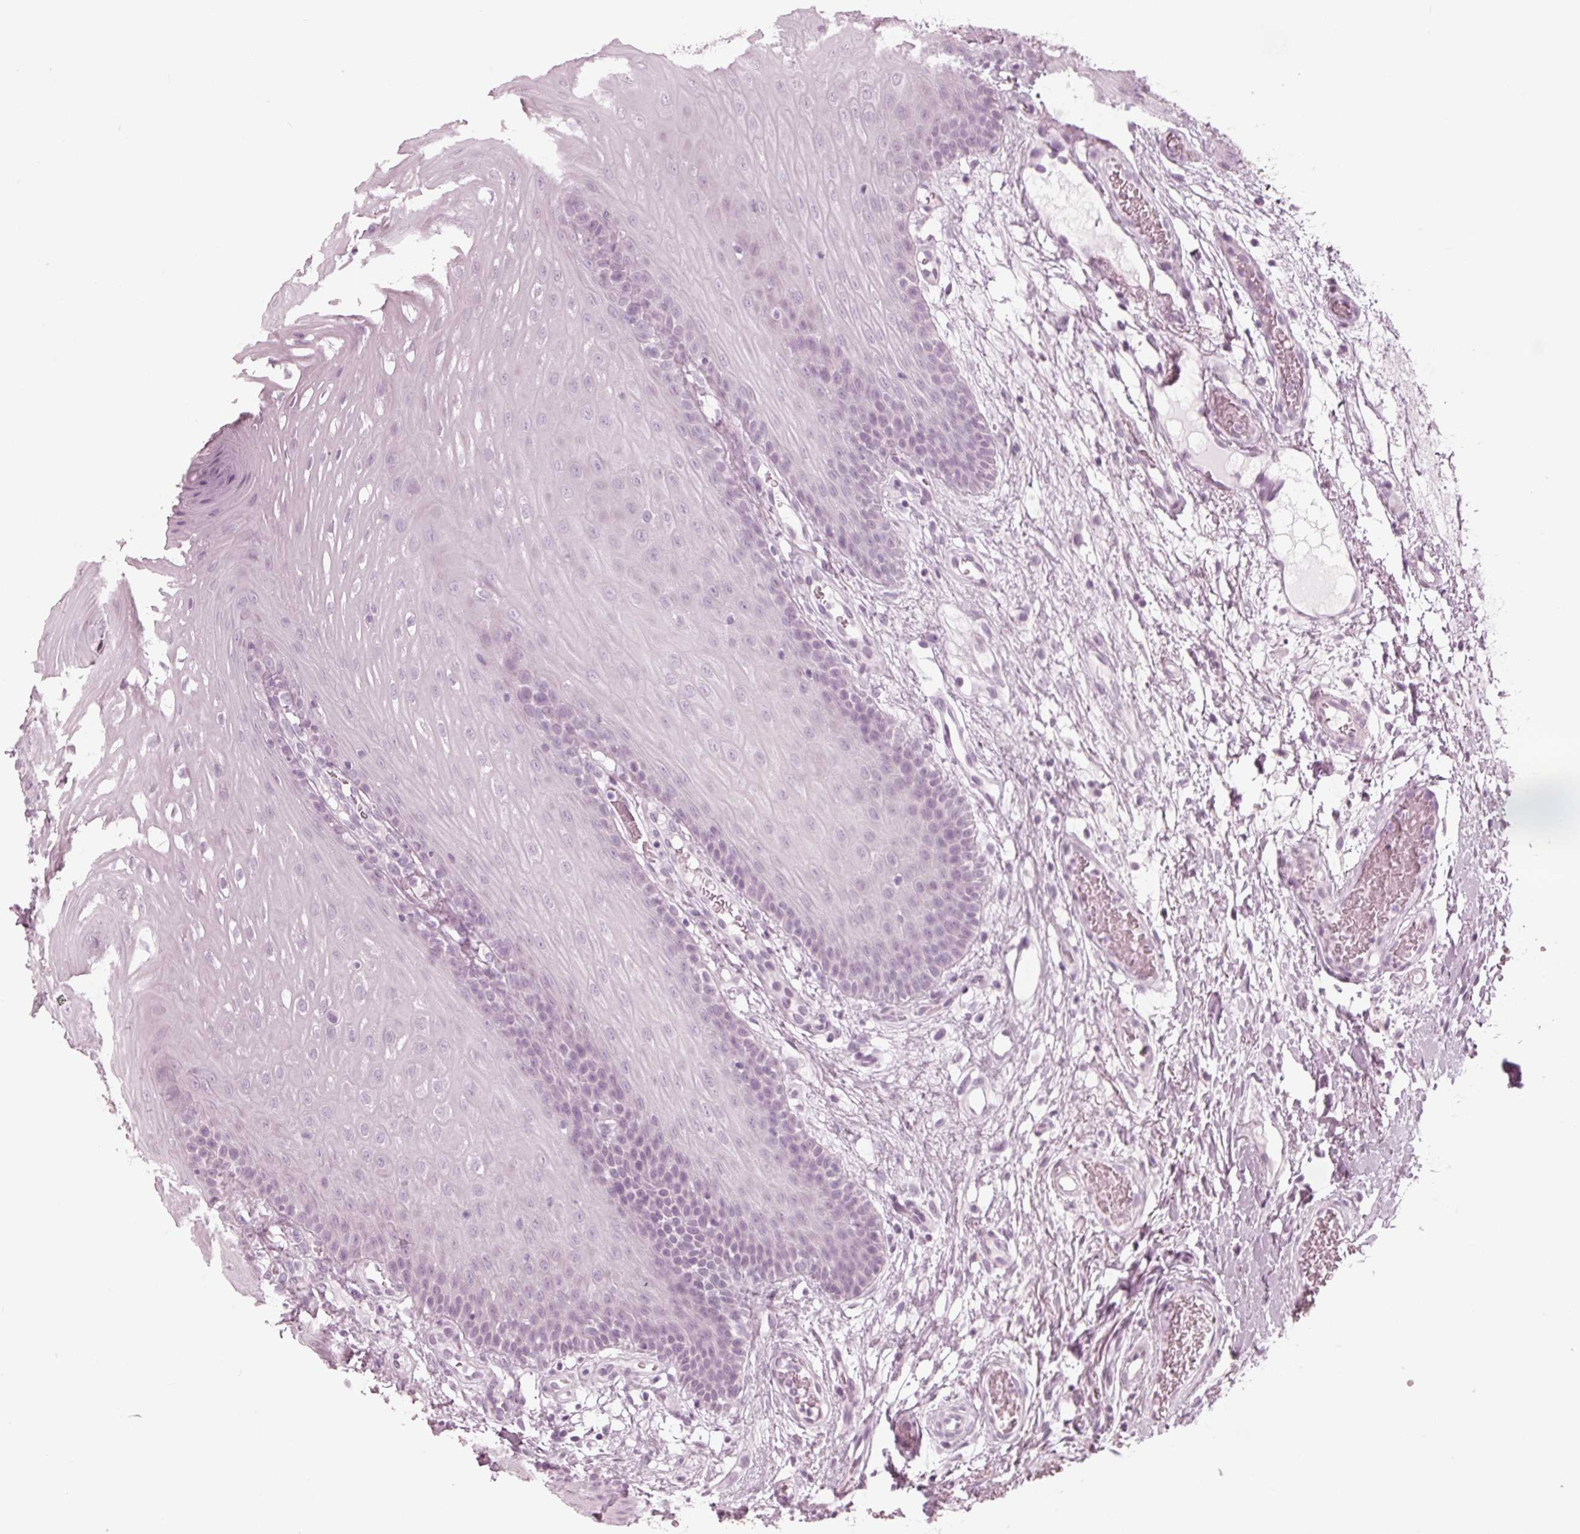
{"staining": {"intensity": "negative", "quantity": "none", "location": "none"}, "tissue": "oral mucosa", "cell_type": "Squamous epithelial cells", "image_type": "normal", "snomed": [{"axis": "morphology", "description": "Normal tissue, NOS"}, {"axis": "morphology", "description": "Squamous cell carcinoma, NOS"}, {"axis": "topography", "description": "Oral tissue"}, {"axis": "topography", "description": "Head-Neck"}], "caption": "Immunohistochemistry (IHC) of unremarkable human oral mucosa displays no positivity in squamous epithelial cells. (DAB (3,3'-diaminobenzidine) immunohistochemistry (IHC), high magnification).", "gene": "KRT28", "patient": {"sex": "male", "age": 78}}